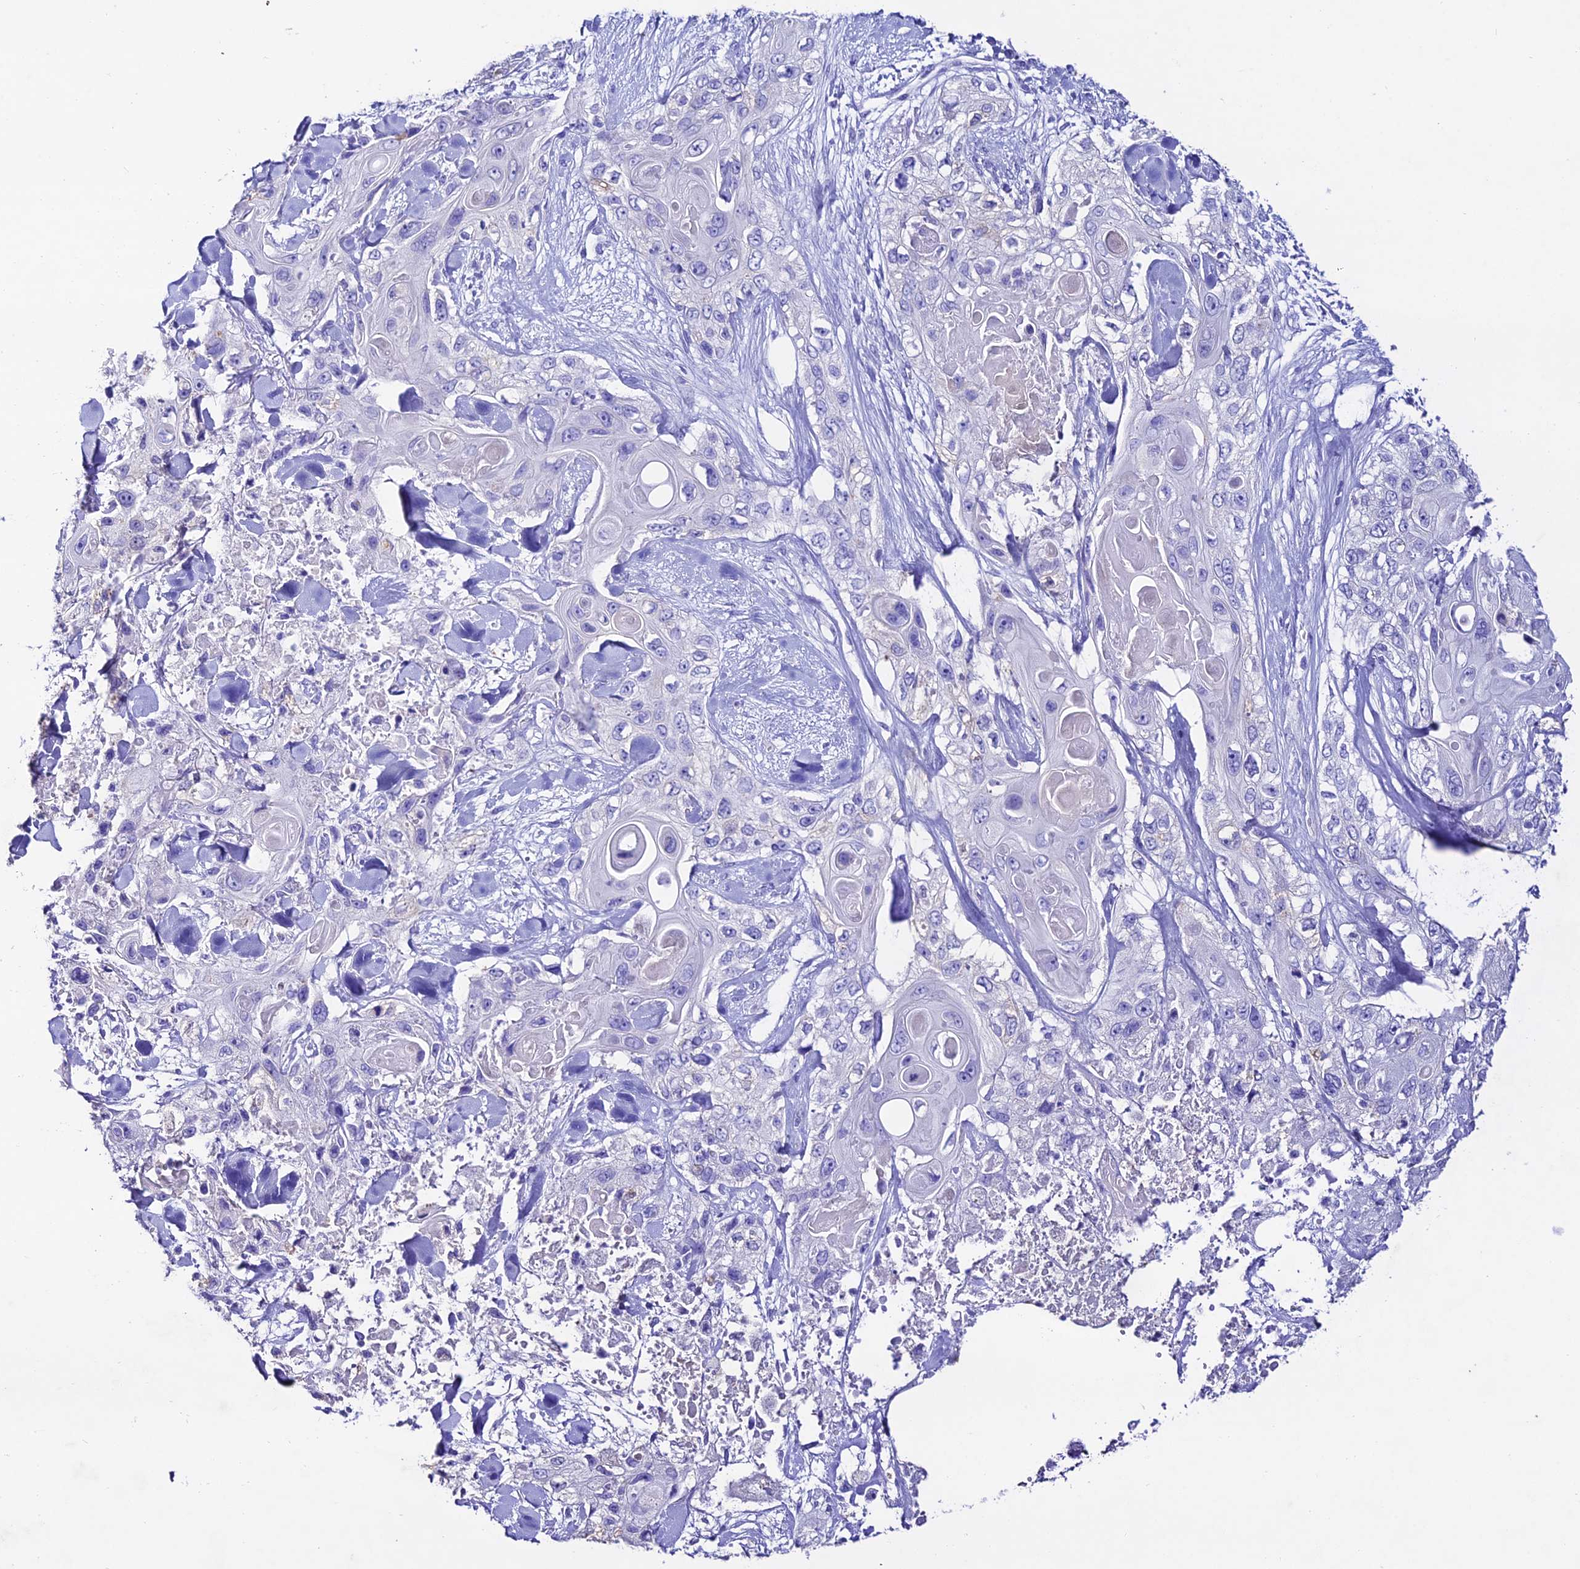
{"staining": {"intensity": "negative", "quantity": "none", "location": "none"}, "tissue": "skin cancer", "cell_type": "Tumor cells", "image_type": "cancer", "snomed": [{"axis": "morphology", "description": "Normal tissue, NOS"}, {"axis": "morphology", "description": "Squamous cell carcinoma, NOS"}, {"axis": "topography", "description": "Skin"}], "caption": "A high-resolution image shows IHC staining of skin cancer, which reveals no significant staining in tumor cells. Nuclei are stained in blue.", "gene": "NLRP6", "patient": {"sex": "male", "age": 72}}